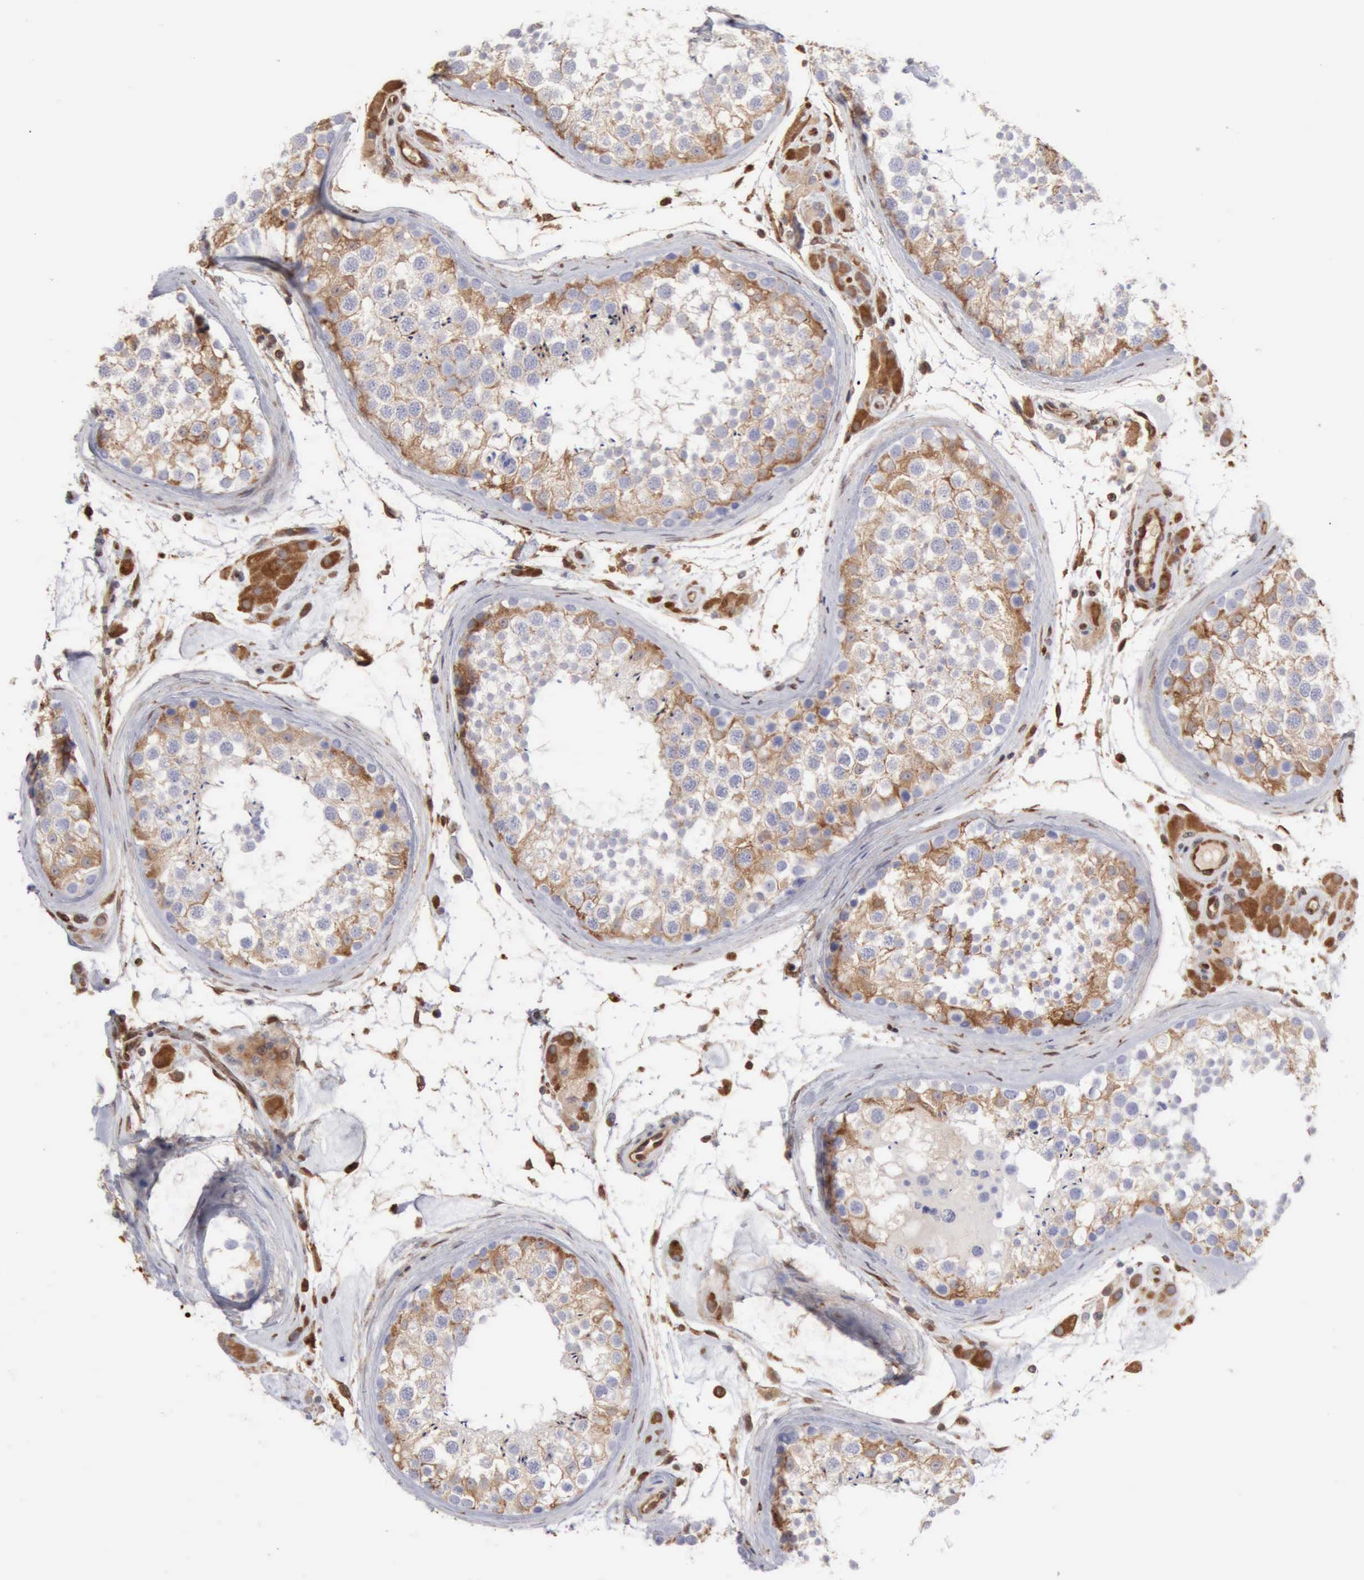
{"staining": {"intensity": "weak", "quantity": "25%-75%", "location": "cytoplasmic/membranous"}, "tissue": "testis", "cell_type": "Cells in seminiferous ducts", "image_type": "normal", "snomed": [{"axis": "morphology", "description": "Normal tissue, NOS"}, {"axis": "topography", "description": "Testis"}], "caption": "Cells in seminiferous ducts show weak cytoplasmic/membranous staining in approximately 25%-75% of cells in unremarkable testis.", "gene": "APOL2", "patient": {"sex": "male", "age": 46}}